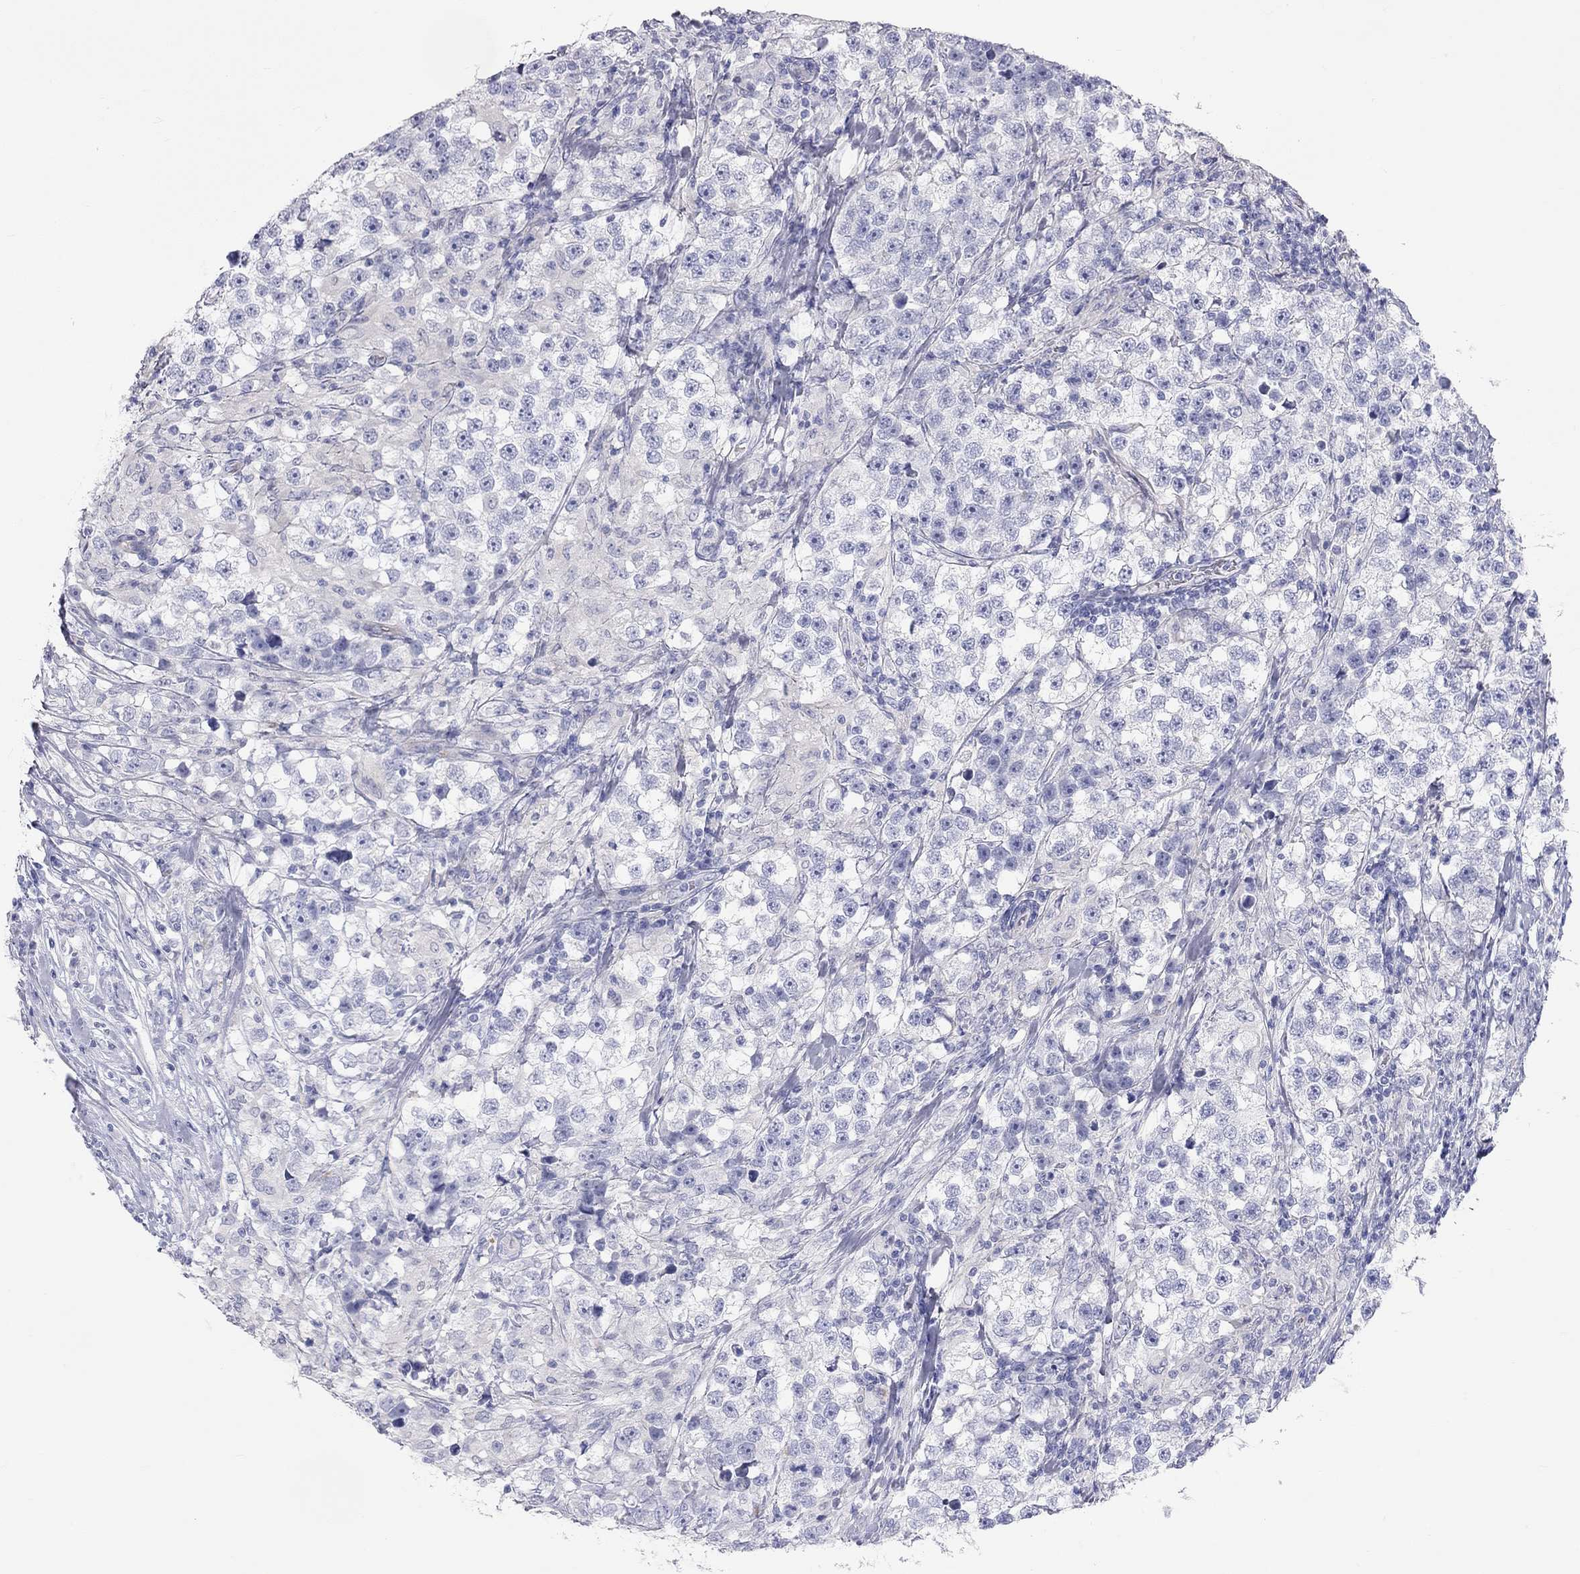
{"staining": {"intensity": "negative", "quantity": "none", "location": "none"}, "tissue": "testis cancer", "cell_type": "Tumor cells", "image_type": "cancer", "snomed": [{"axis": "morphology", "description": "Seminoma, NOS"}, {"axis": "topography", "description": "Testis"}], "caption": "Tumor cells are negative for protein expression in human testis cancer. (DAB immunohistochemistry (IHC) visualized using brightfield microscopy, high magnification).", "gene": "PCDHGC5", "patient": {"sex": "male", "age": 46}}